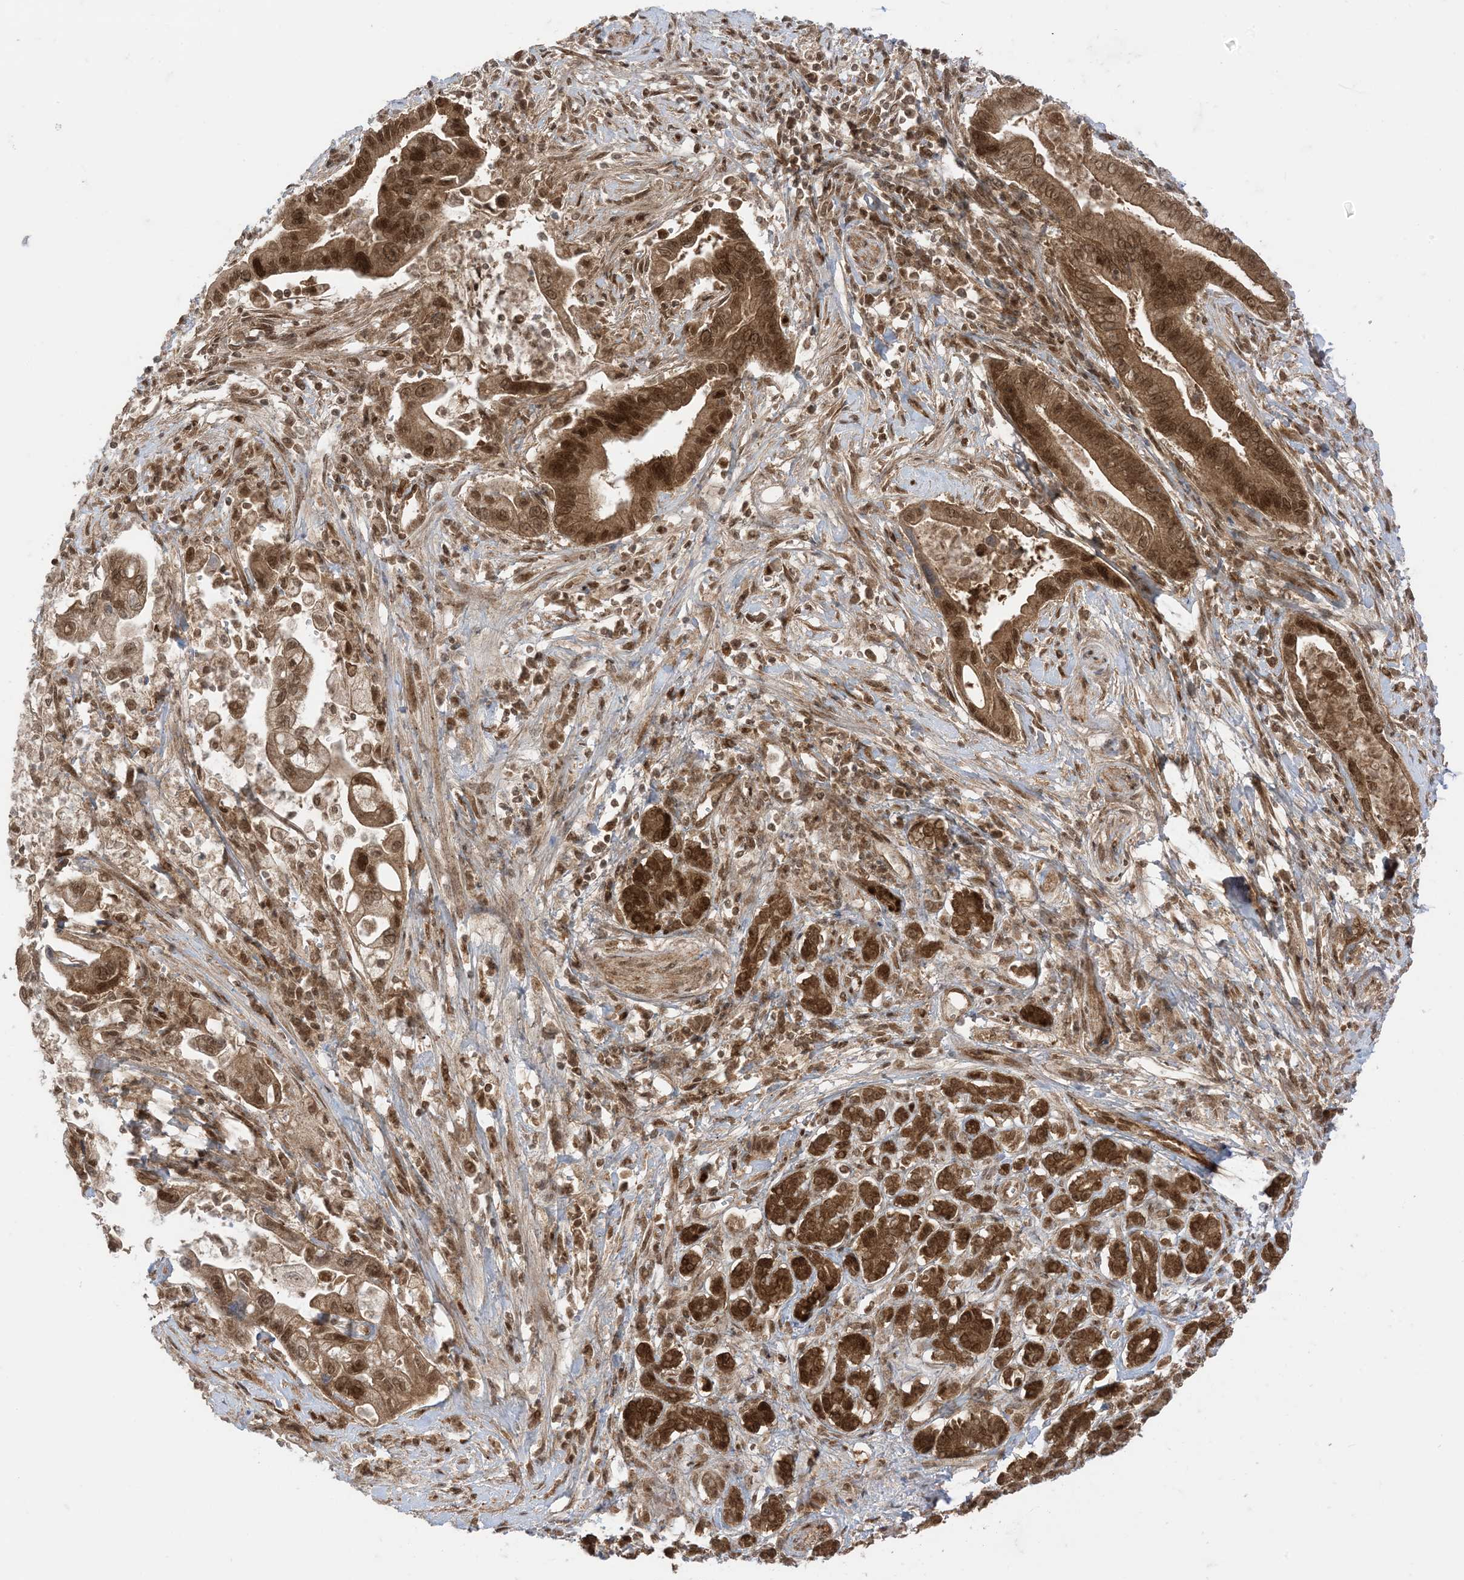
{"staining": {"intensity": "moderate", "quantity": ">75%", "location": "cytoplasmic/membranous,nuclear"}, "tissue": "pancreatic cancer", "cell_type": "Tumor cells", "image_type": "cancer", "snomed": [{"axis": "morphology", "description": "Adenocarcinoma, NOS"}, {"axis": "topography", "description": "Pancreas"}], "caption": "The immunohistochemical stain highlights moderate cytoplasmic/membranous and nuclear positivity in tumor cells of pancreatic adenocarcinoma tissue. Immunohistochemistry stains the protein in brown and the nuclei are stained blue.", "gene": "PTPA", "patient": {"sex": "male", "age": 78}}